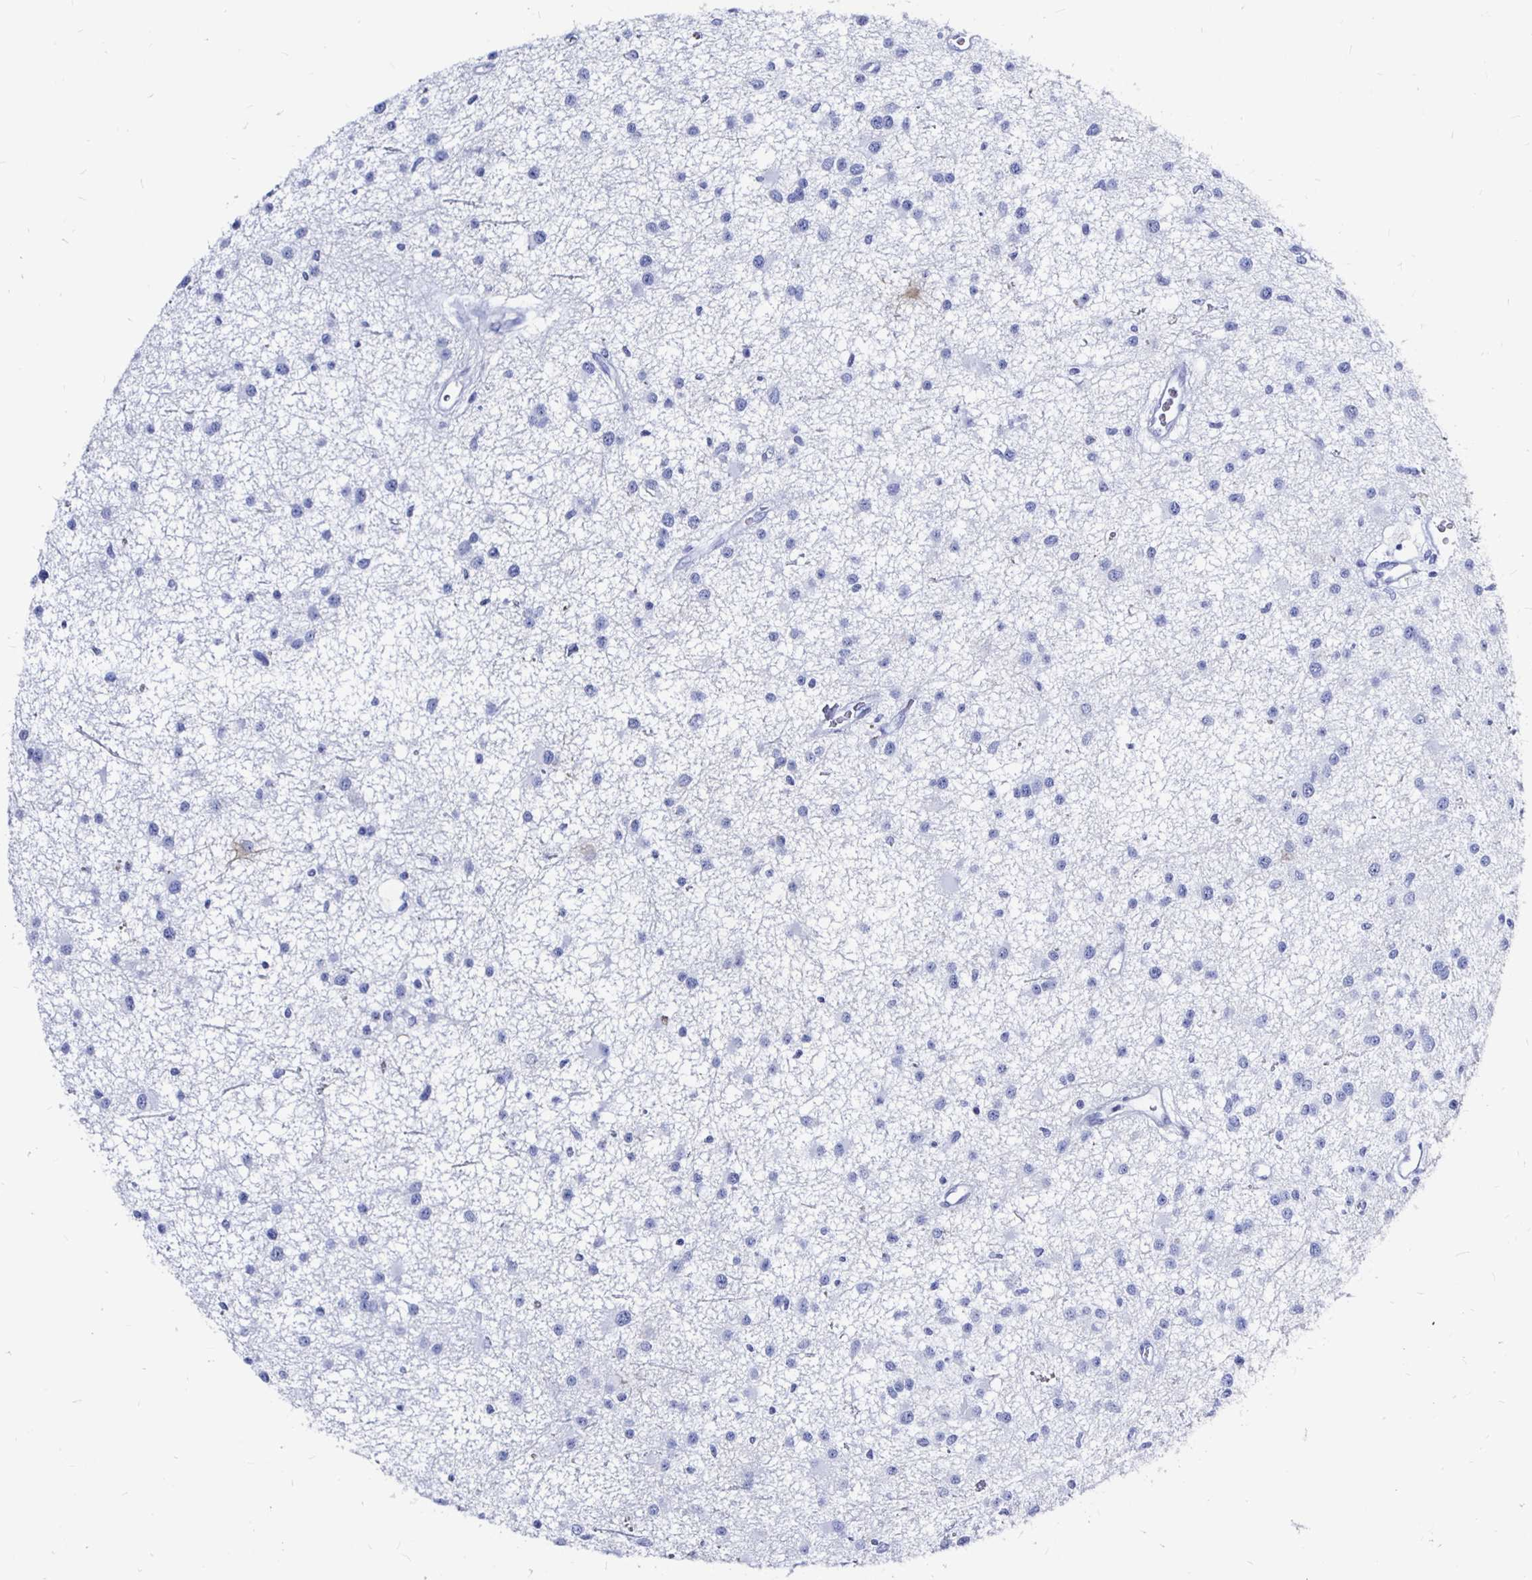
{"staining": {"intensity": "negative", "quantity": "none", "location": "none"}, "tissue": "glioma", "cell_type": "Tumor cells", "image_type": "cancer", "snomed": [{"axis": "morphology", "description": "Glioma, malignant, Low grade"}, {"axis": "topography", "description": "Brain"}], "caption": "Immunohistochemical staining of human malignant low-grade glioma reveals no significant expression in tumor cells. (Brightfield microscopy of DAB immunohistochemistry (IHC) at high magnification).", "gene": "LUZP4", "patient": {"sex": "male", "age": 43}}